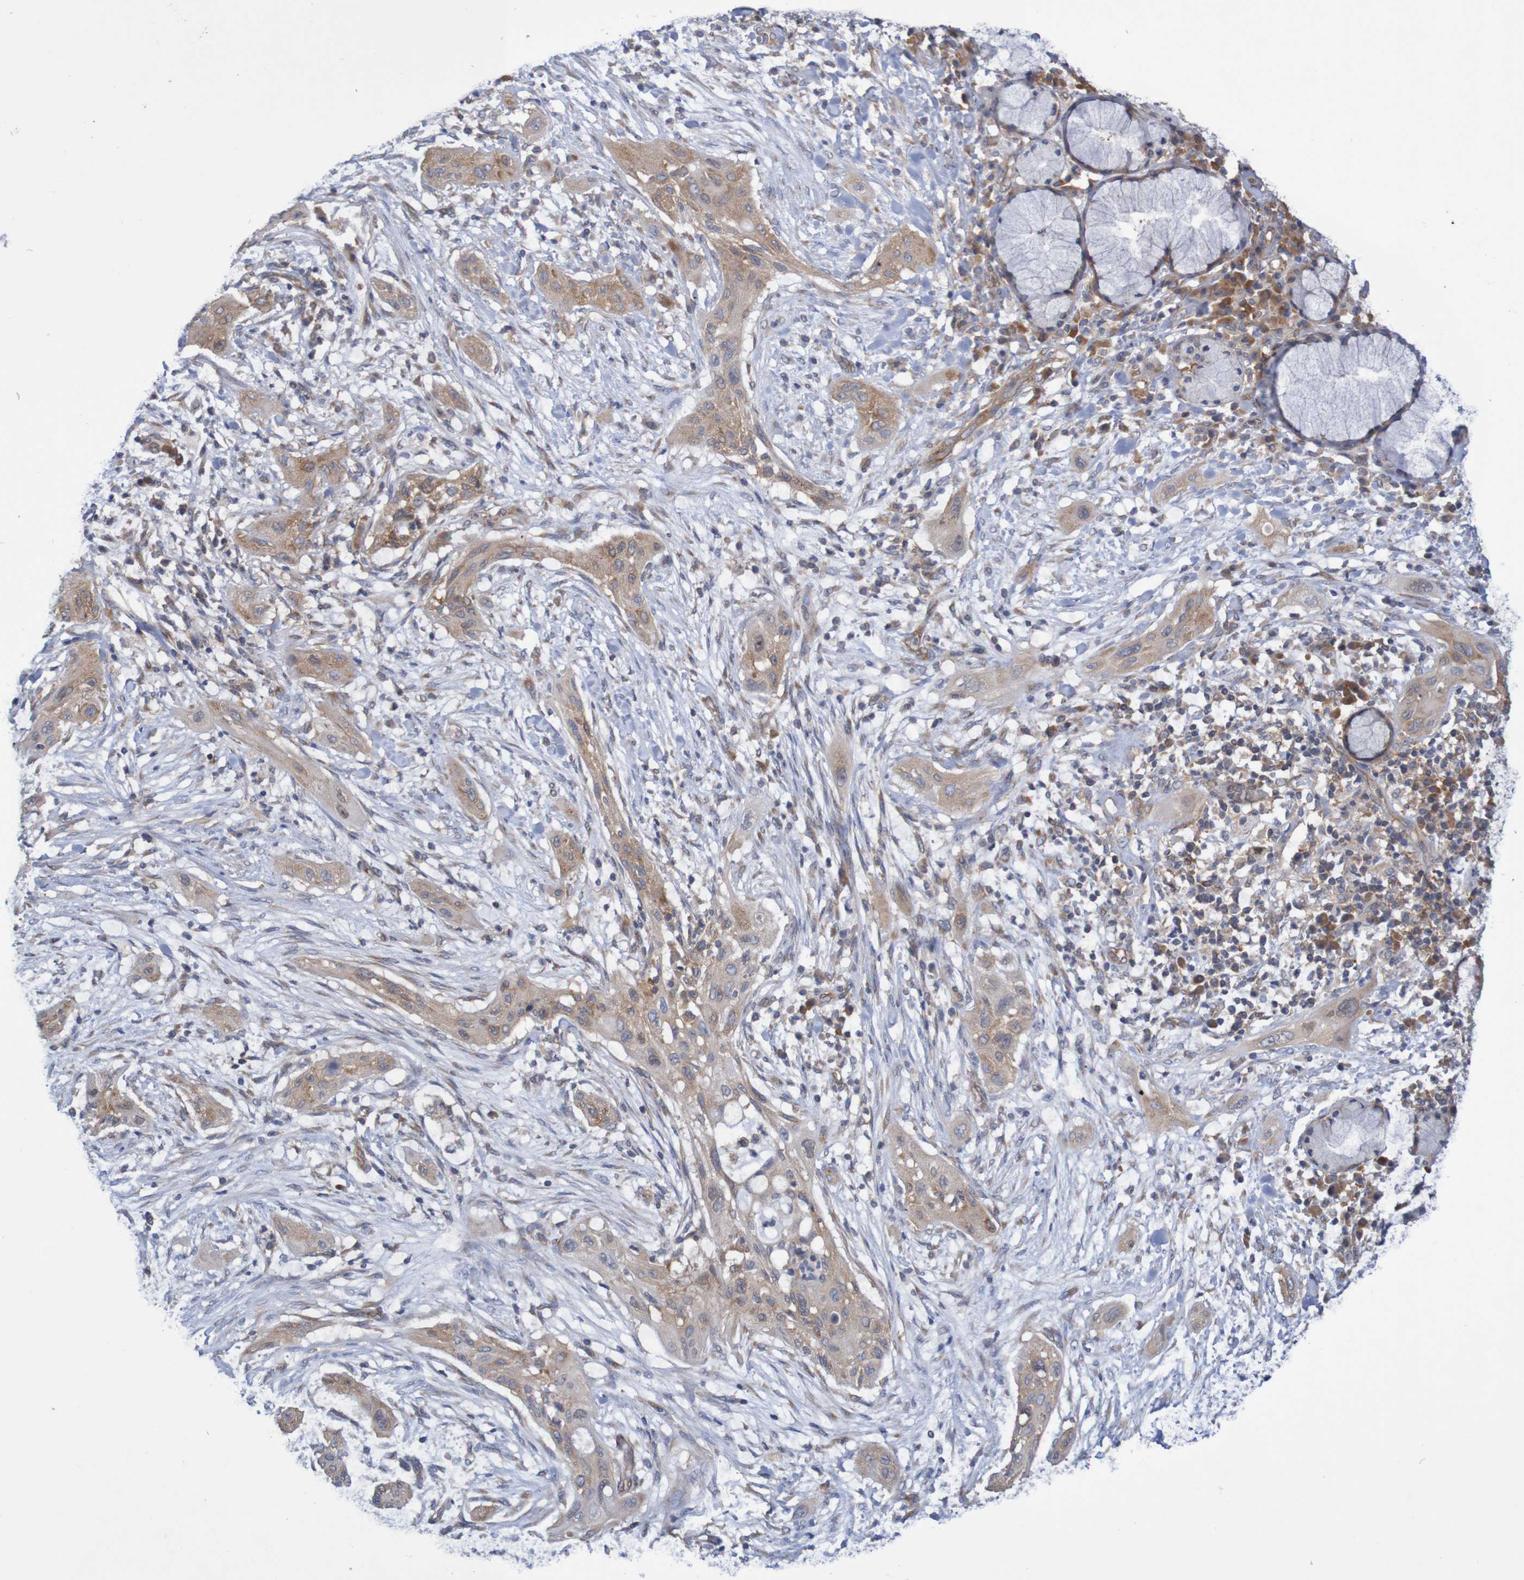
{"staining": {"intensity": "moderate", "quantity": ">75%", "location": "cytoplasmic/membranous"}, "tissue": "lung cancer", "cell_type": "Tumor cells", "image_type": "cancer", "snomed": [{"axis": "morphology", "description": "Squamous cell carcinoma, NOS"}, {"axis": "topography", "description": "Lung"}], "caption": "Approximately >75% of tumor cells in human lung cancer (squamous cell carcinoma) reveal moderate cytoplasmic/membranous protein staining as visualized by brown immunohistochemical staining.", "gene": "LRRC47", "patient": {"sex": "female", "age": 47}}